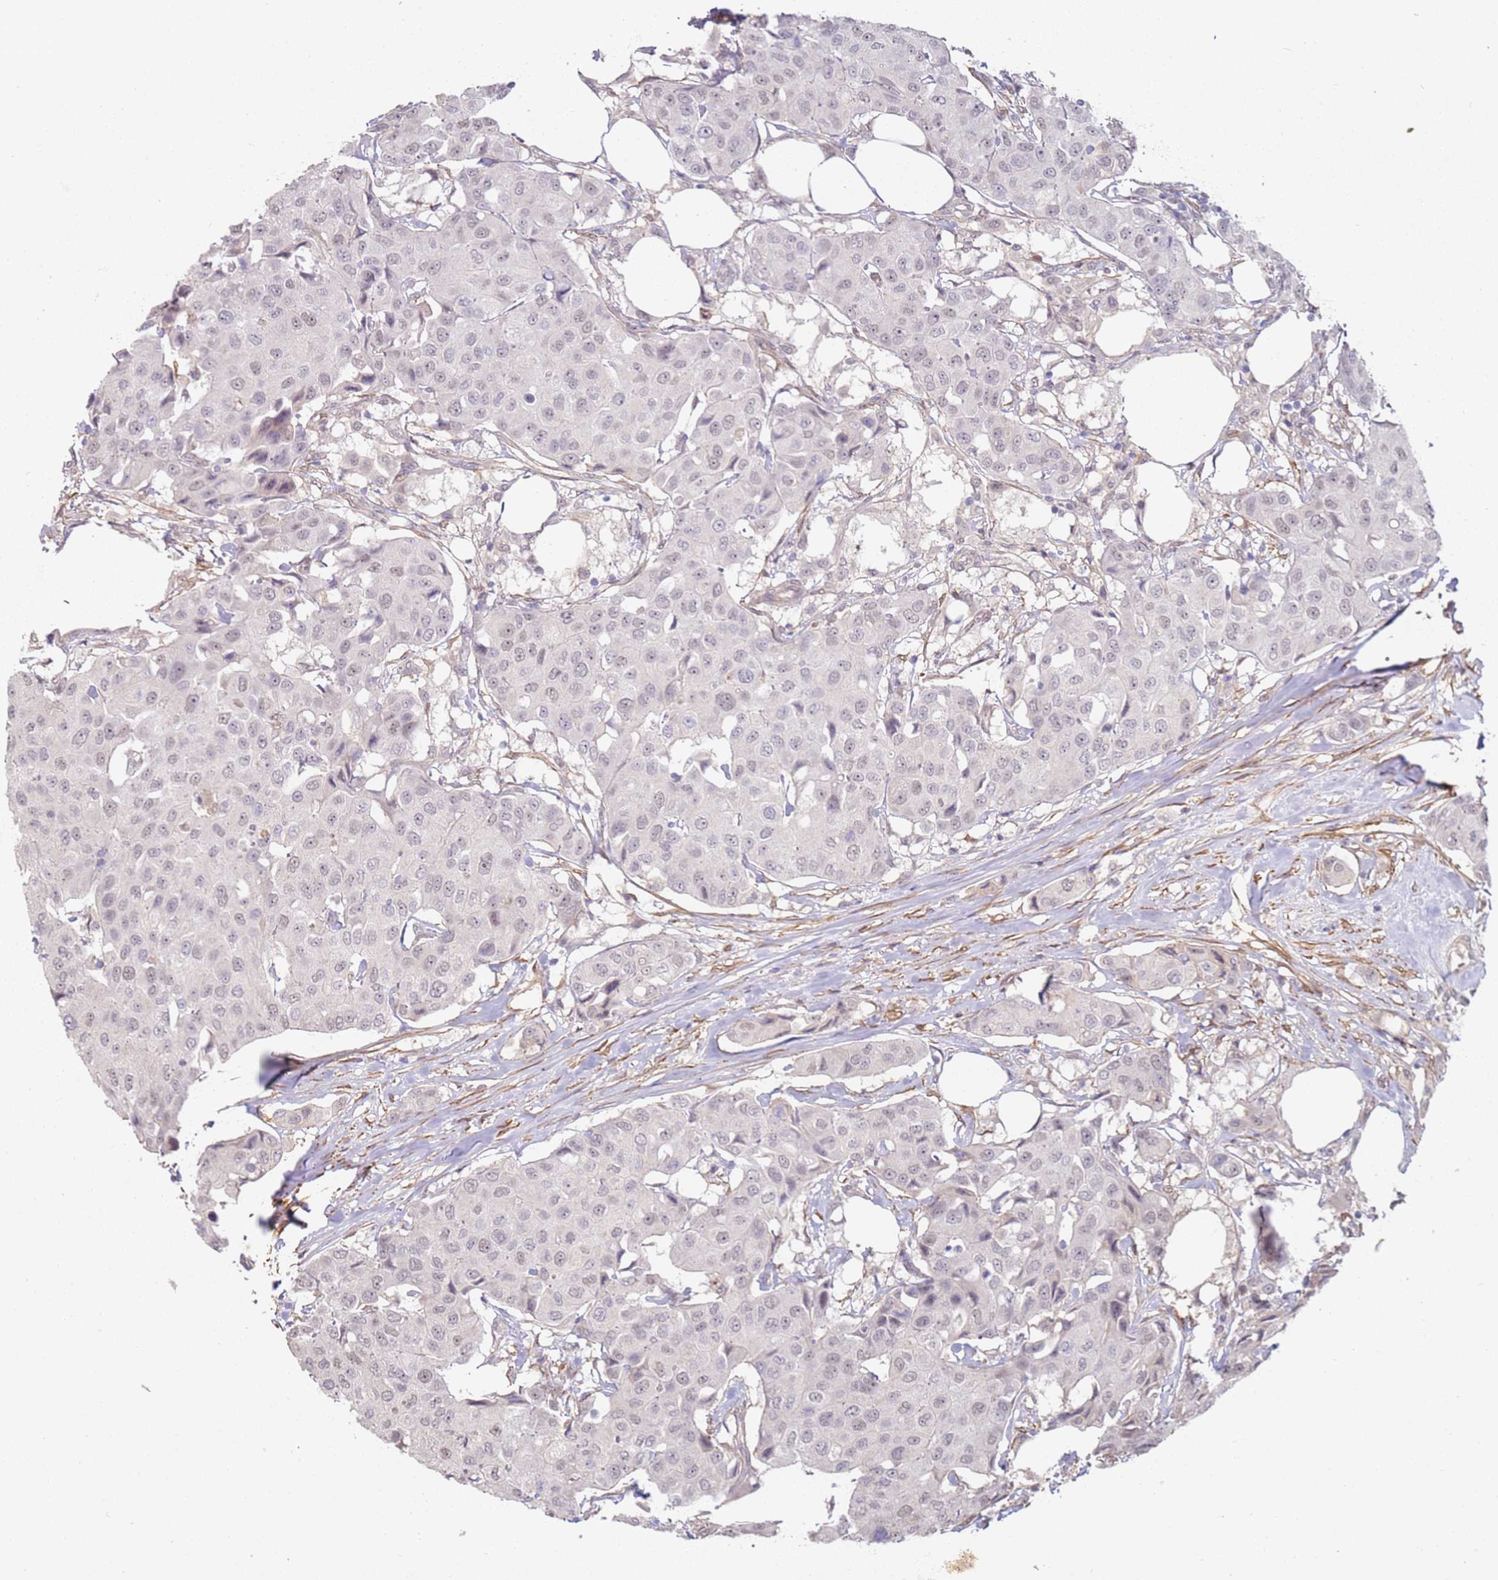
{"staining": {"intensity": "weak", "quantity": "<25%", "location": "nuclear"}, "tissue": "breast cancer", "cell_type": "Tumor cells", "image_type": "cancer", "snomed": [{"axis": "morphology", "description": "Duct carcinoma"}, {"axis": "topography", "description": "Breast"}], "caption": "There is no significant positivity in tumor cells of breast cancer (intraductal carcinoma).", "gene": "WDR93", "patient": {"sex": "female", "age": 80}}